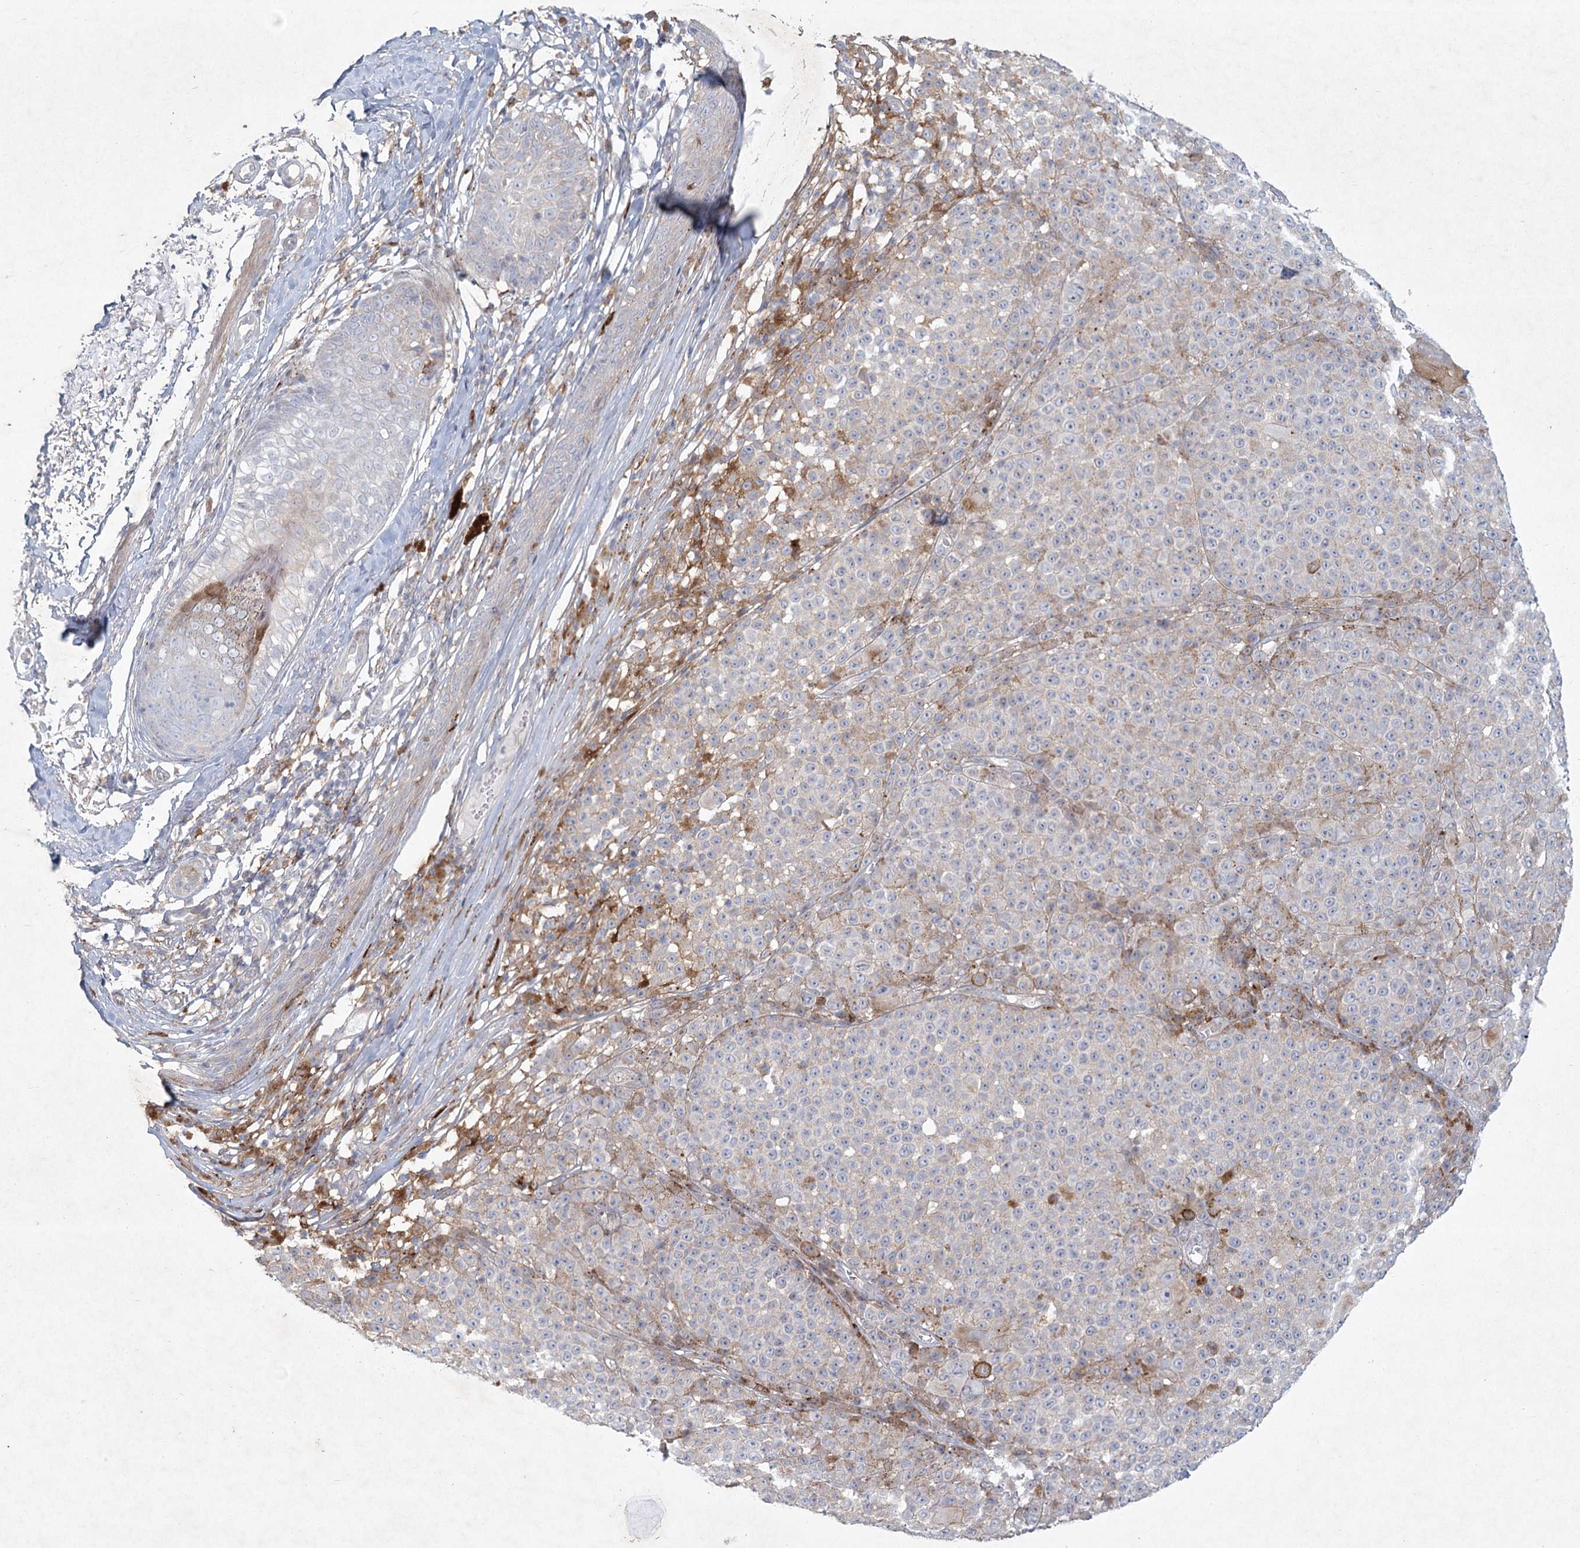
{"staining": {"intensity": "negative", "quantity": "none", "location": "none"}, "tissue": "melanoma", "cell_type": "Tumor cells", "image_type": "cancer", "snomed": [{"axis": "morphology", "description": "Malignant melanoma, NOS"}, {"axis": "topography", "description": "Skin"}], "caption": "High power microscopy histopathology image of an immunohistochemistry (IHC) photomicrograph of melanoma, revealing no significant staining in tumor cells.", "gene": "FAM110C", "patient": {"sex": "female", "age": 94}}